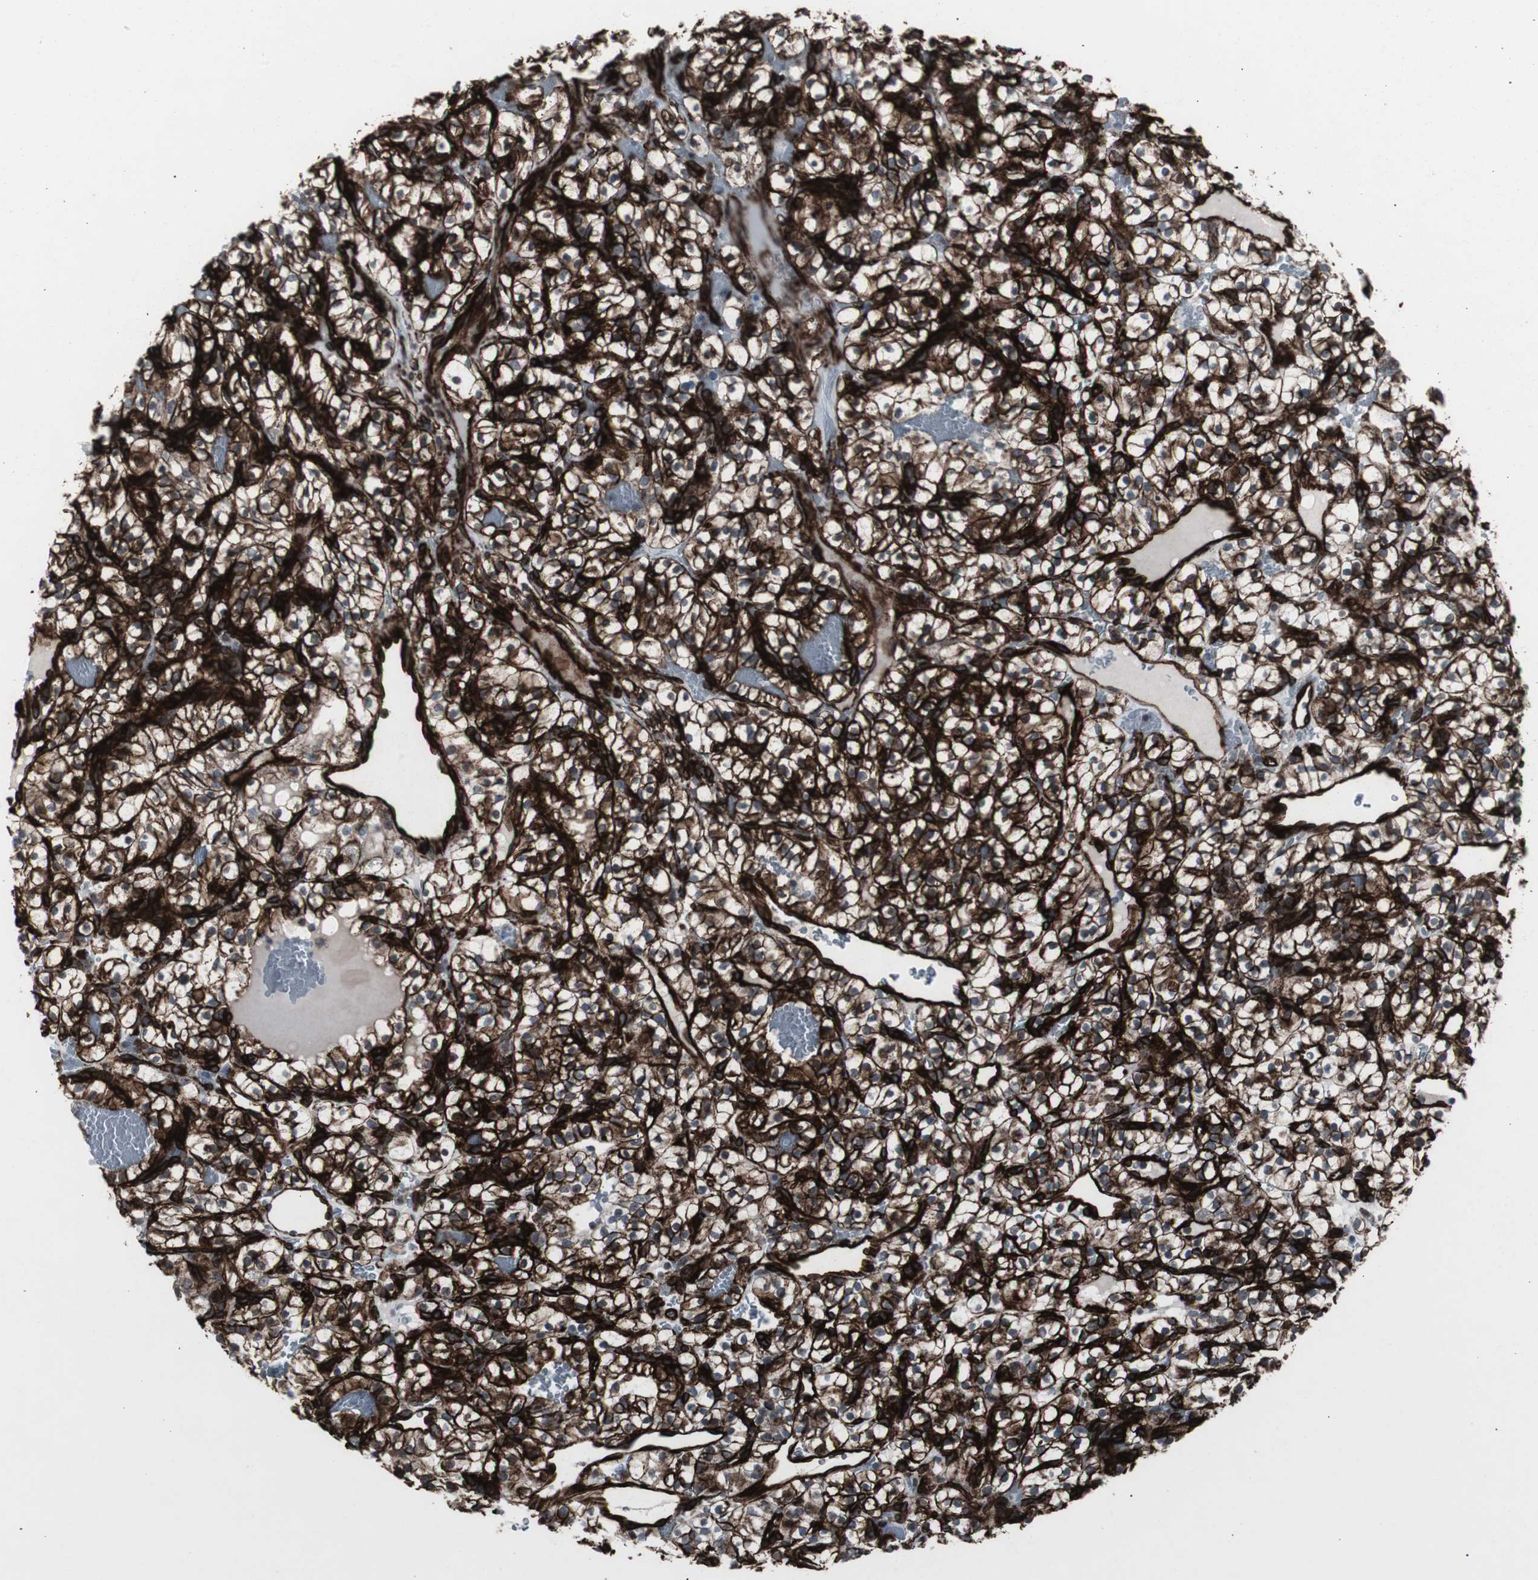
{"staining": {"intensity": "strong", "quantity": ">75%", "location": "cytoplasmic/membranous"}, "tissue": "renal cancer", "cell_type": "Tumor cells", "image_type": "cancer", "snomed": [{"axis": "morphology", "description": "Adenocarcinoma, NOS"}, {"axis": "topography", "description": "Kidney"}], "caption": "A micrograph showing strong cytoplasmic/membranous staining in about >75% of tumor cells in renal cancer (adenocarcinoma), as visualized by brown immunohistochemical staining.", "gene": "PDGFA", "patient": {"sex": "female", "age": 57}}